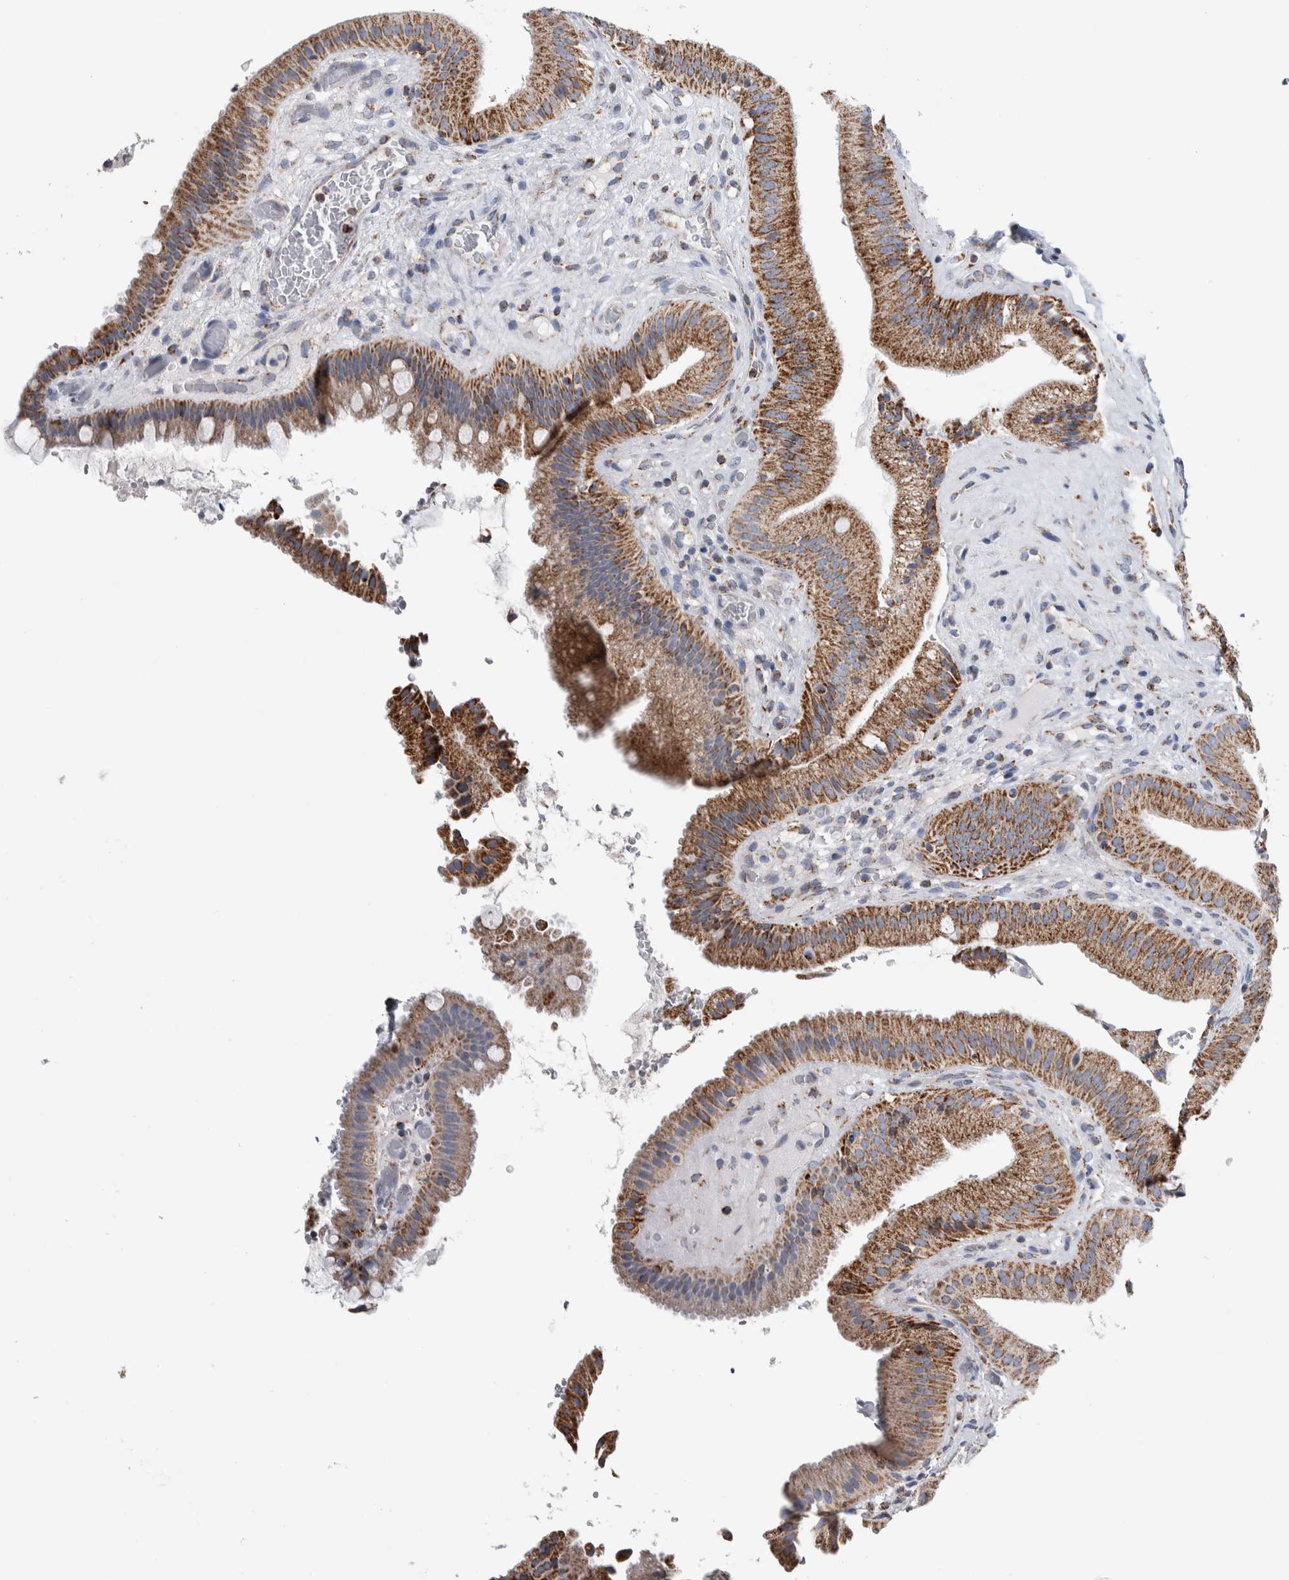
{"staining": {"intensity": "moderate", "quantity": ">75%", "location": "cytoplasmic/membranous"}, "tissue": "gallbladder", "cell_type": "Glandular cells", "image_type": "normal", "snomed": [{"axis": "morphology", "description": "Normal tissue, NOS"}, {"axis": "topography", "description": "Gallbladder"}], "caption": "This image demonstrates immunohistochemistry staining of unremarkable human gallbladder, with medium moderate cytoplasmic/membranous positivity in approximately >75% of glandular cells.", "gene": "ETFA", "patient": {"sex": "male", "age": 49}}